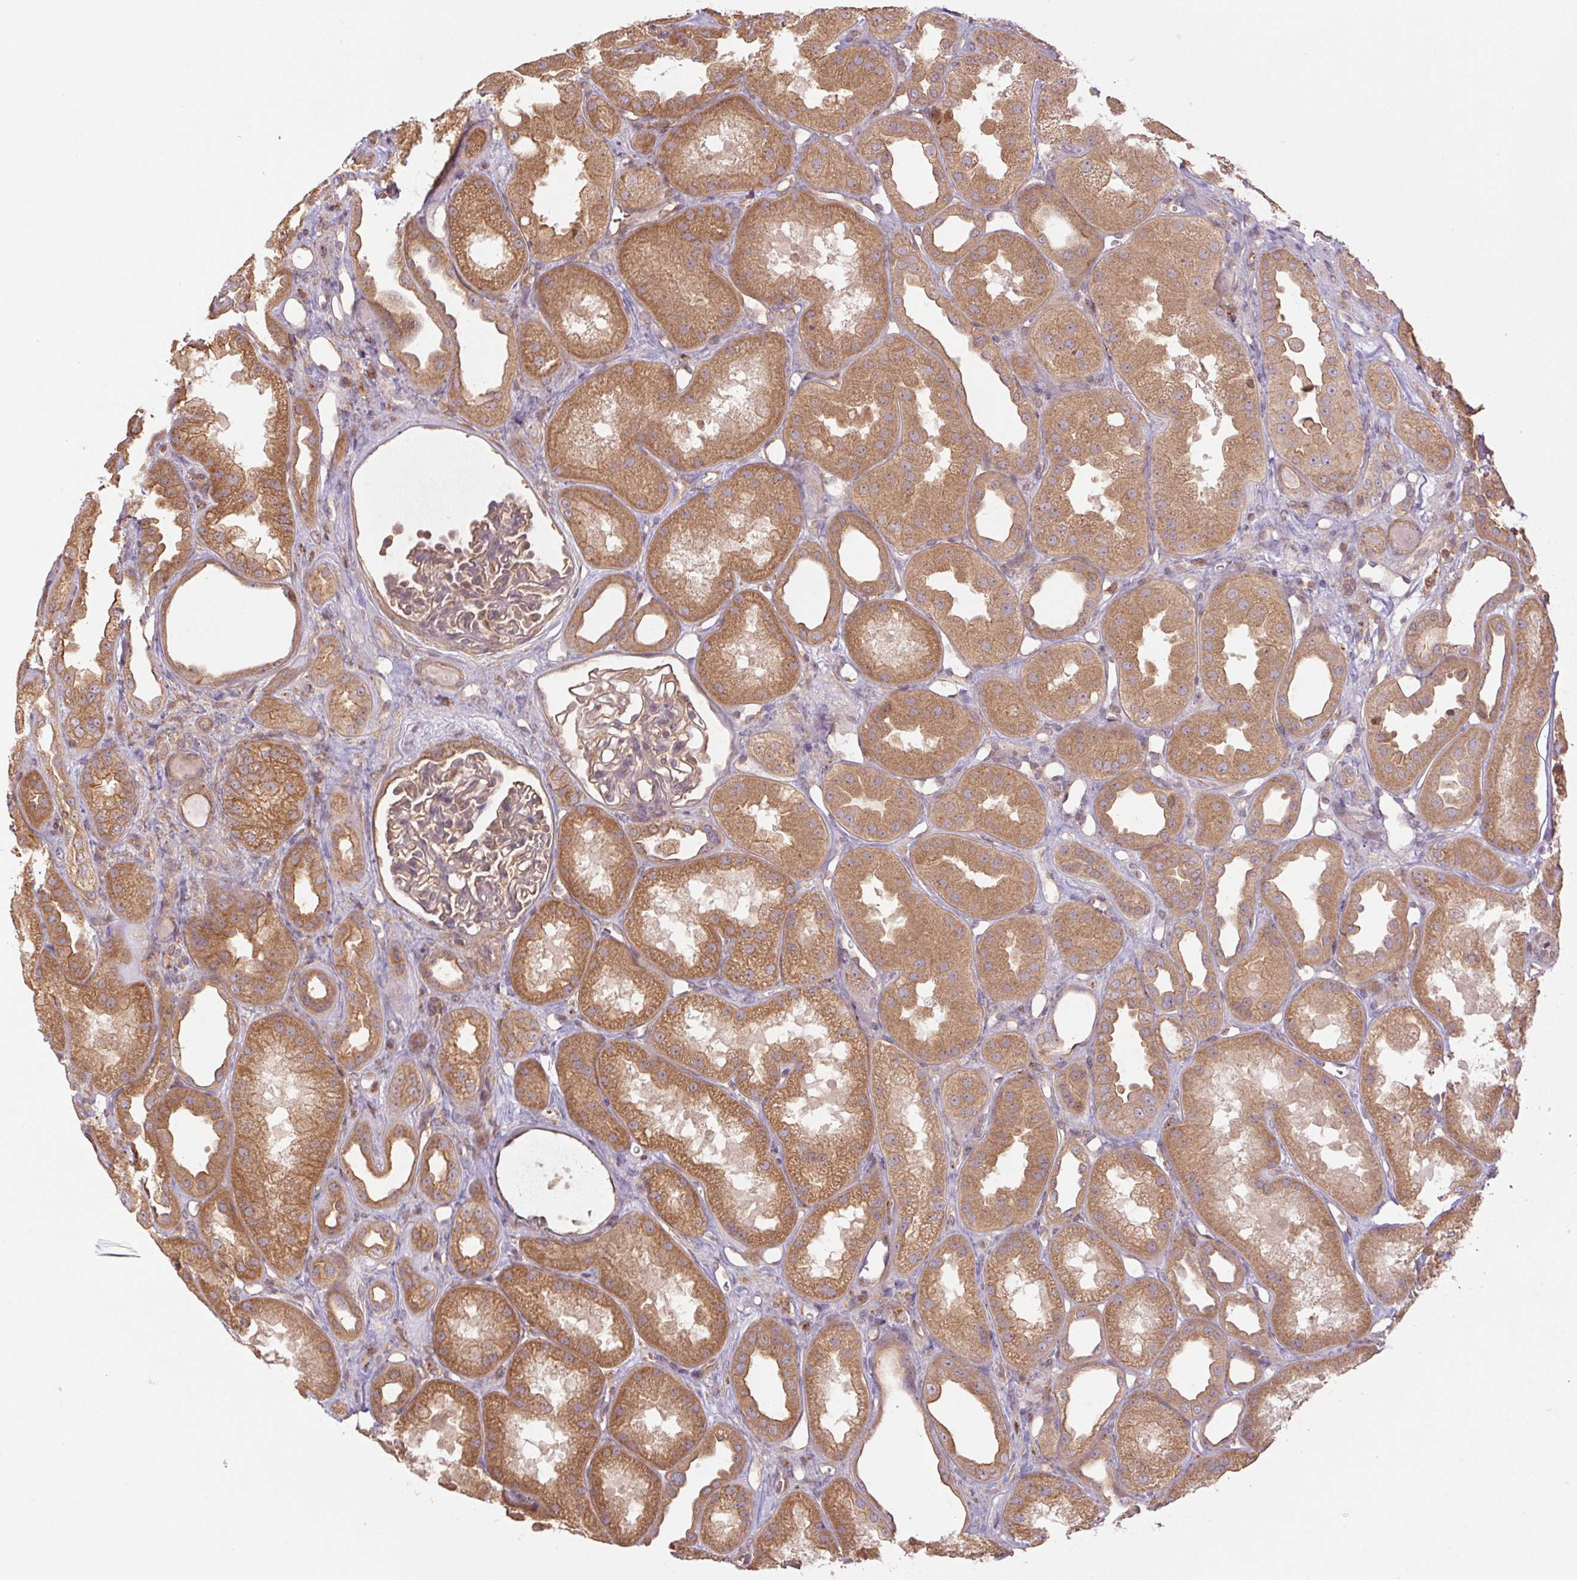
{"staining": {"intensity": "weak", "quantity": ">75%", "location": "cytoplasmic/membranous"}, "tissue": "kidney", "cell_type": "Cells in glomeruli", "image_type": "normal", "snomed": [{"axis": "morphology", "description": "Normal tissue, NOS"}, {"axis": "topography", "description": "Kidney"}], "caption": "Cells in glomeruli display low levels of weak cytoplasmic/membranous expression in approximately >75% of cells in normal human kidney. The staining was performed using DAB, with brown indicating positive protein expression. Nuclei are stained blue with hematoxylin.", "gene": "TUBA1A", "patient": {"sex": "male", "age": 61}}